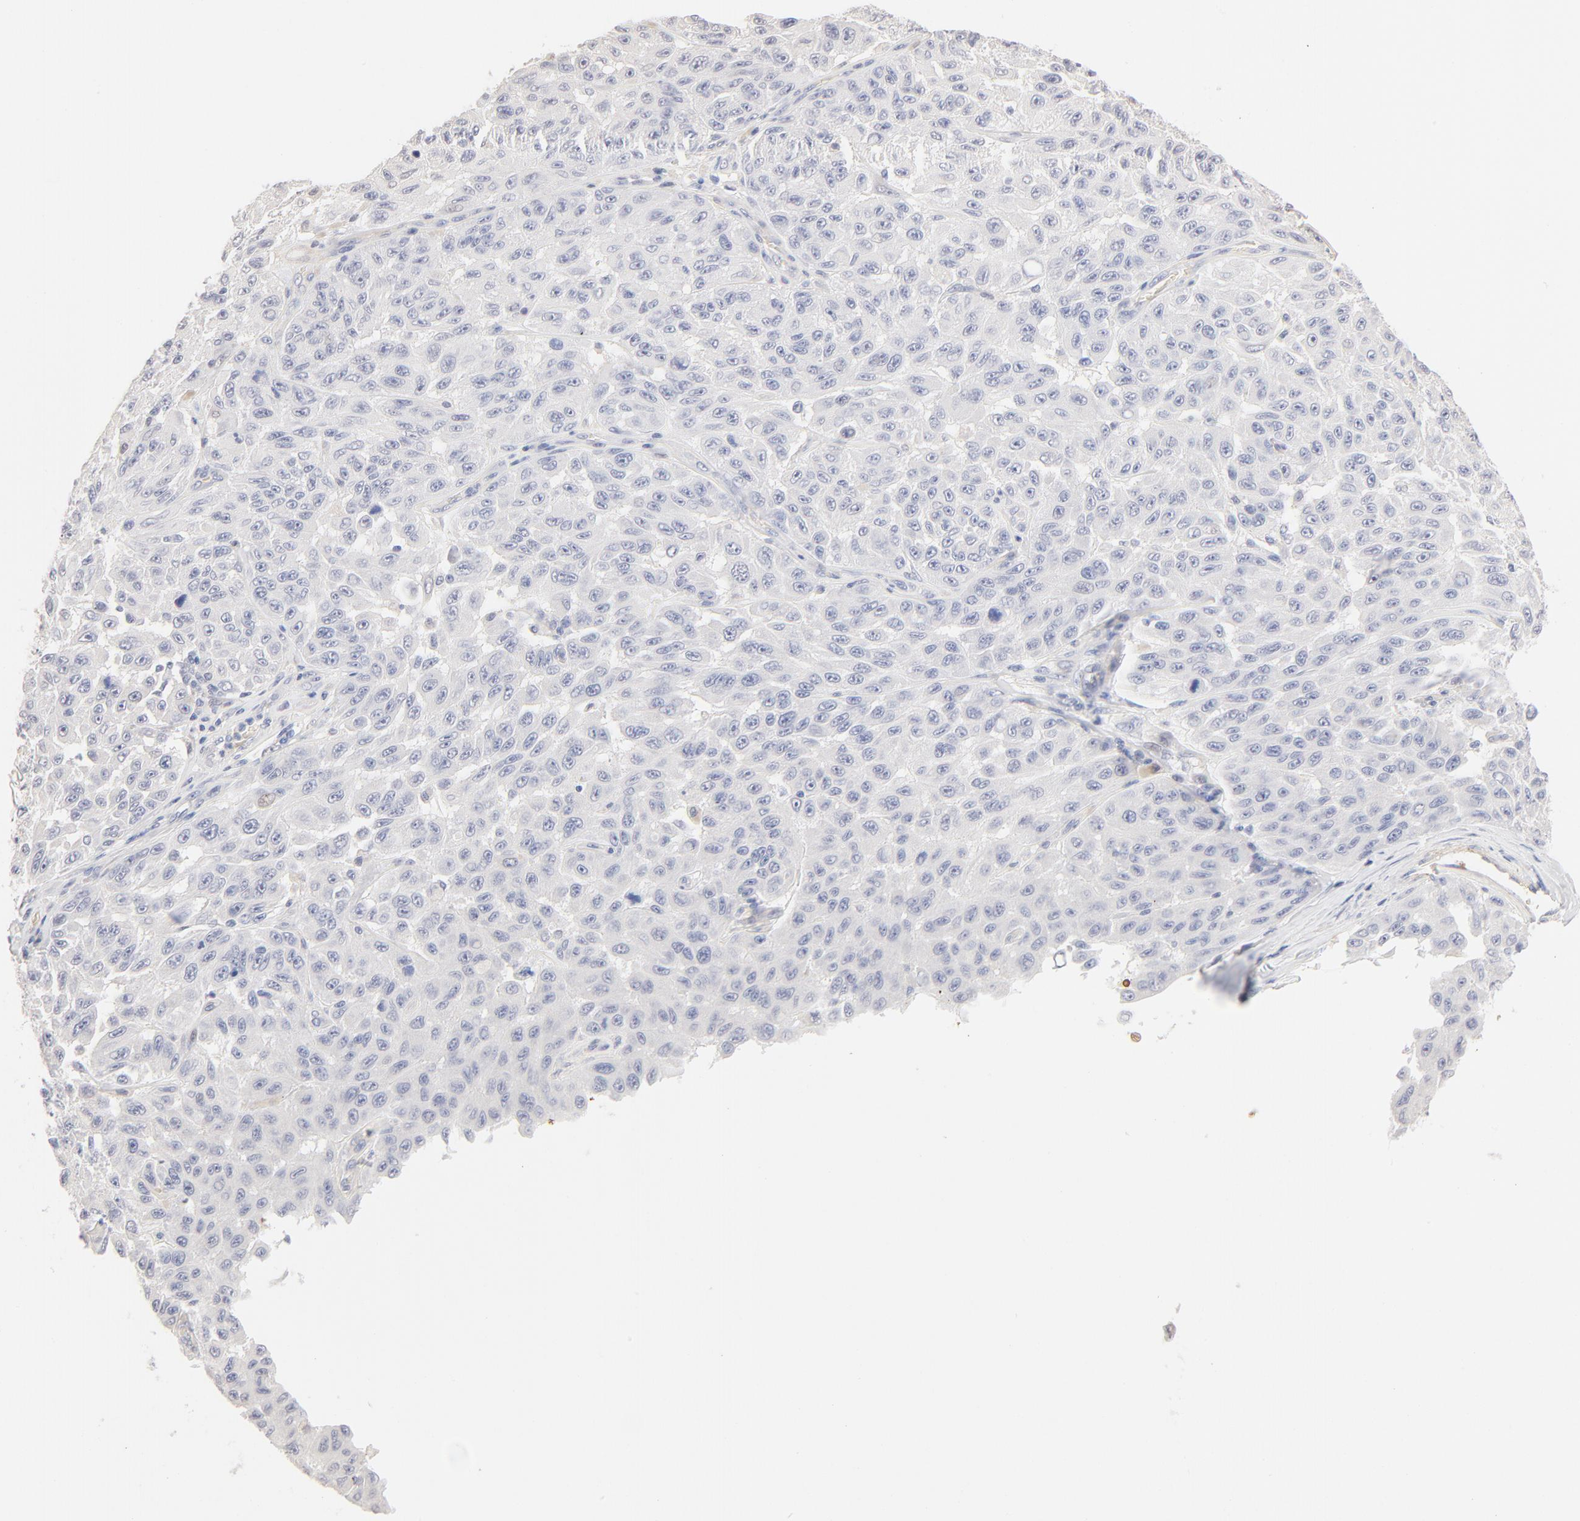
{"staining": {"intensity": "negative", "quantity": "none", "location": "none"}, "tissue": "melanoma", "cell_type": "Tumor cells", "image_type": "cancer", "snomed": [{"axis": "morphology", "description": "Malignant melanoma, NOS"}, {"axis": "topography", "description": "Skin"}], "caption": "This is an immunohistochemistry (IHC) image of melanoma. There is no positivity in tumor cells.", "gene": "SPTB", "patient": {"sex": "male", "age": 30}}